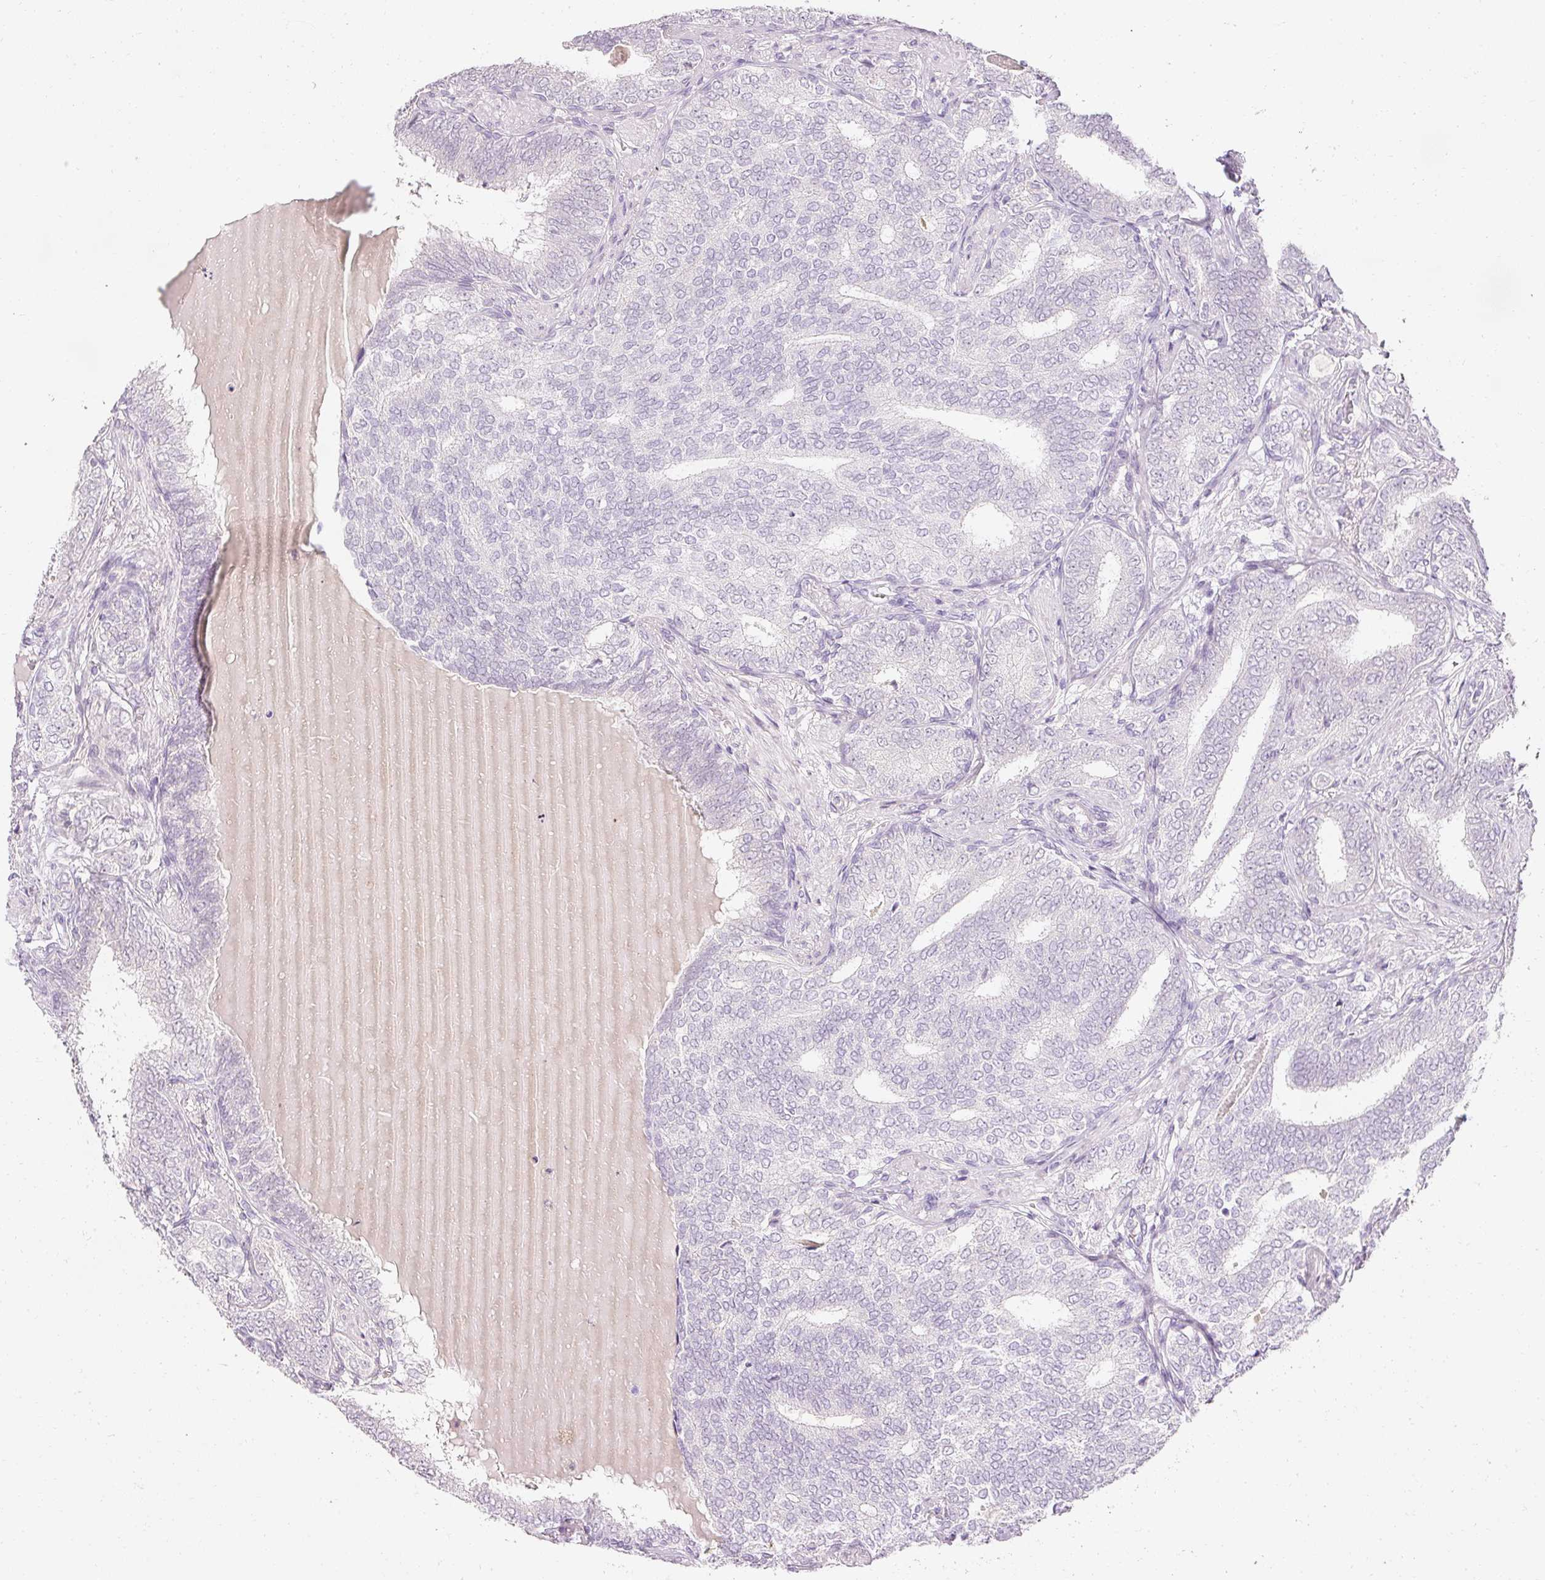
{"staining": {"intensity": "negative", "quantity": "none", "location": "none"}, "tissue": "prostate cancer", "cell_type": "Tumor cells", "image_type": "cancer", "snomed": [{"axis": "morphology", "description": "Adenocarcinoma, High grade"}, {"axis": "topography", "description": "Prostate"}], "caption": "Immunohistochemistry micrograph of human adenocarcinoma (high-grade) (prostate) stained for a protein (brown), which demonstrates no expression in tumor cells. (DAB IHC, high magnification).", "gene": "ELAVL3", "patient": {"sex": "male", "age": 72}}